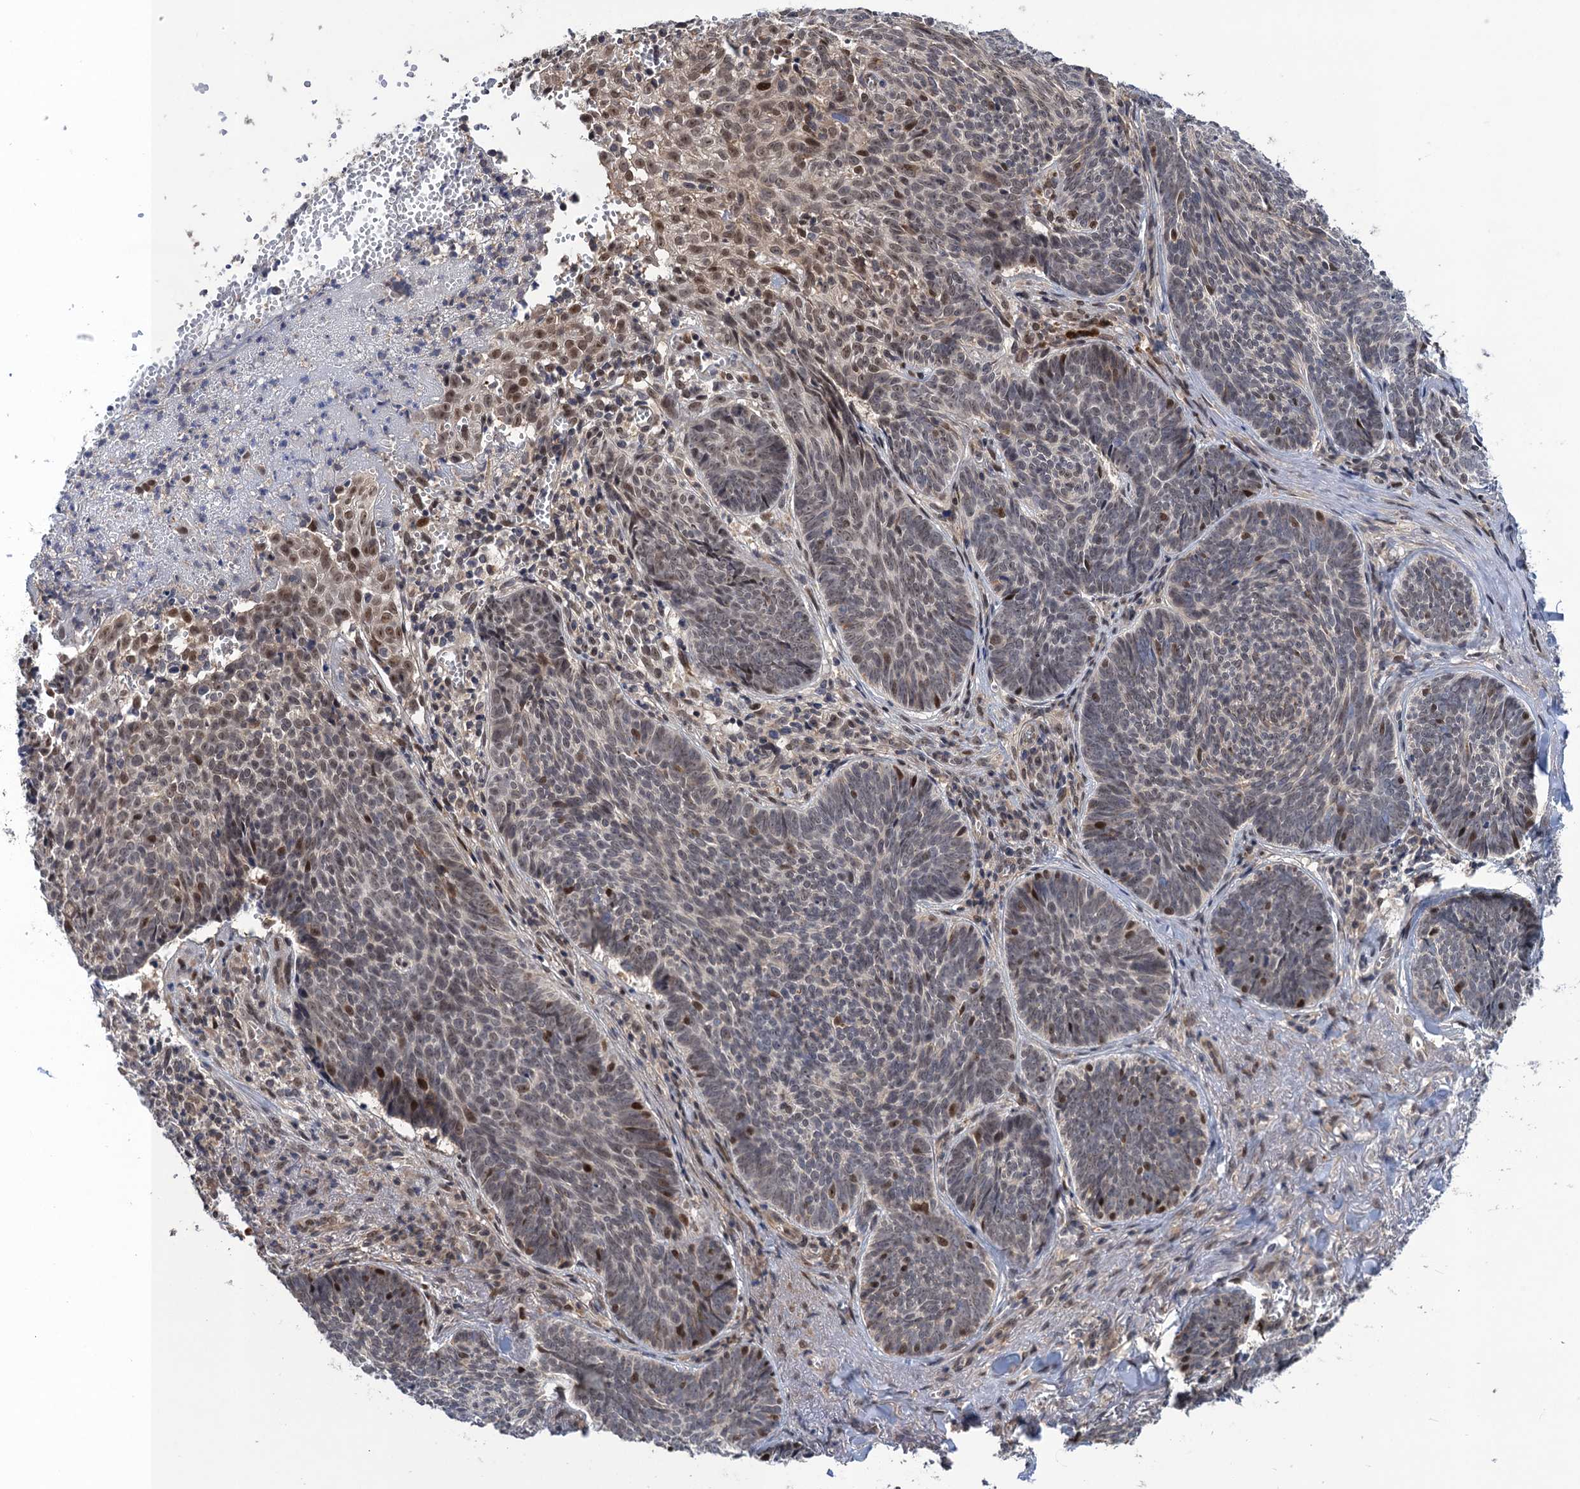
{"staining": {"intensity": "moderate", "quantity": "<25%", "location": "nuclear"}, "tissue": "skin cancer", "cell_type": "Tumor cells", "image_type": "cancer", "snomed": [{"axis": "morphology", "description": "Basal cell carcinoma"}, {"axis": "topography", "description": "Skin"}], "caption": "Basal cell carcinoma (skin) tissue shows moderate nuclear staining in approximately <25% of tumor cells The staining is performed using DAB (3,3'-diaminobenzidine) brown chromogen to label protein expression. The nuclei are counter-stained blue using hematoxylin.", "gene": "ZAR1L", "patient": {"sex": "female", "age": 74}}